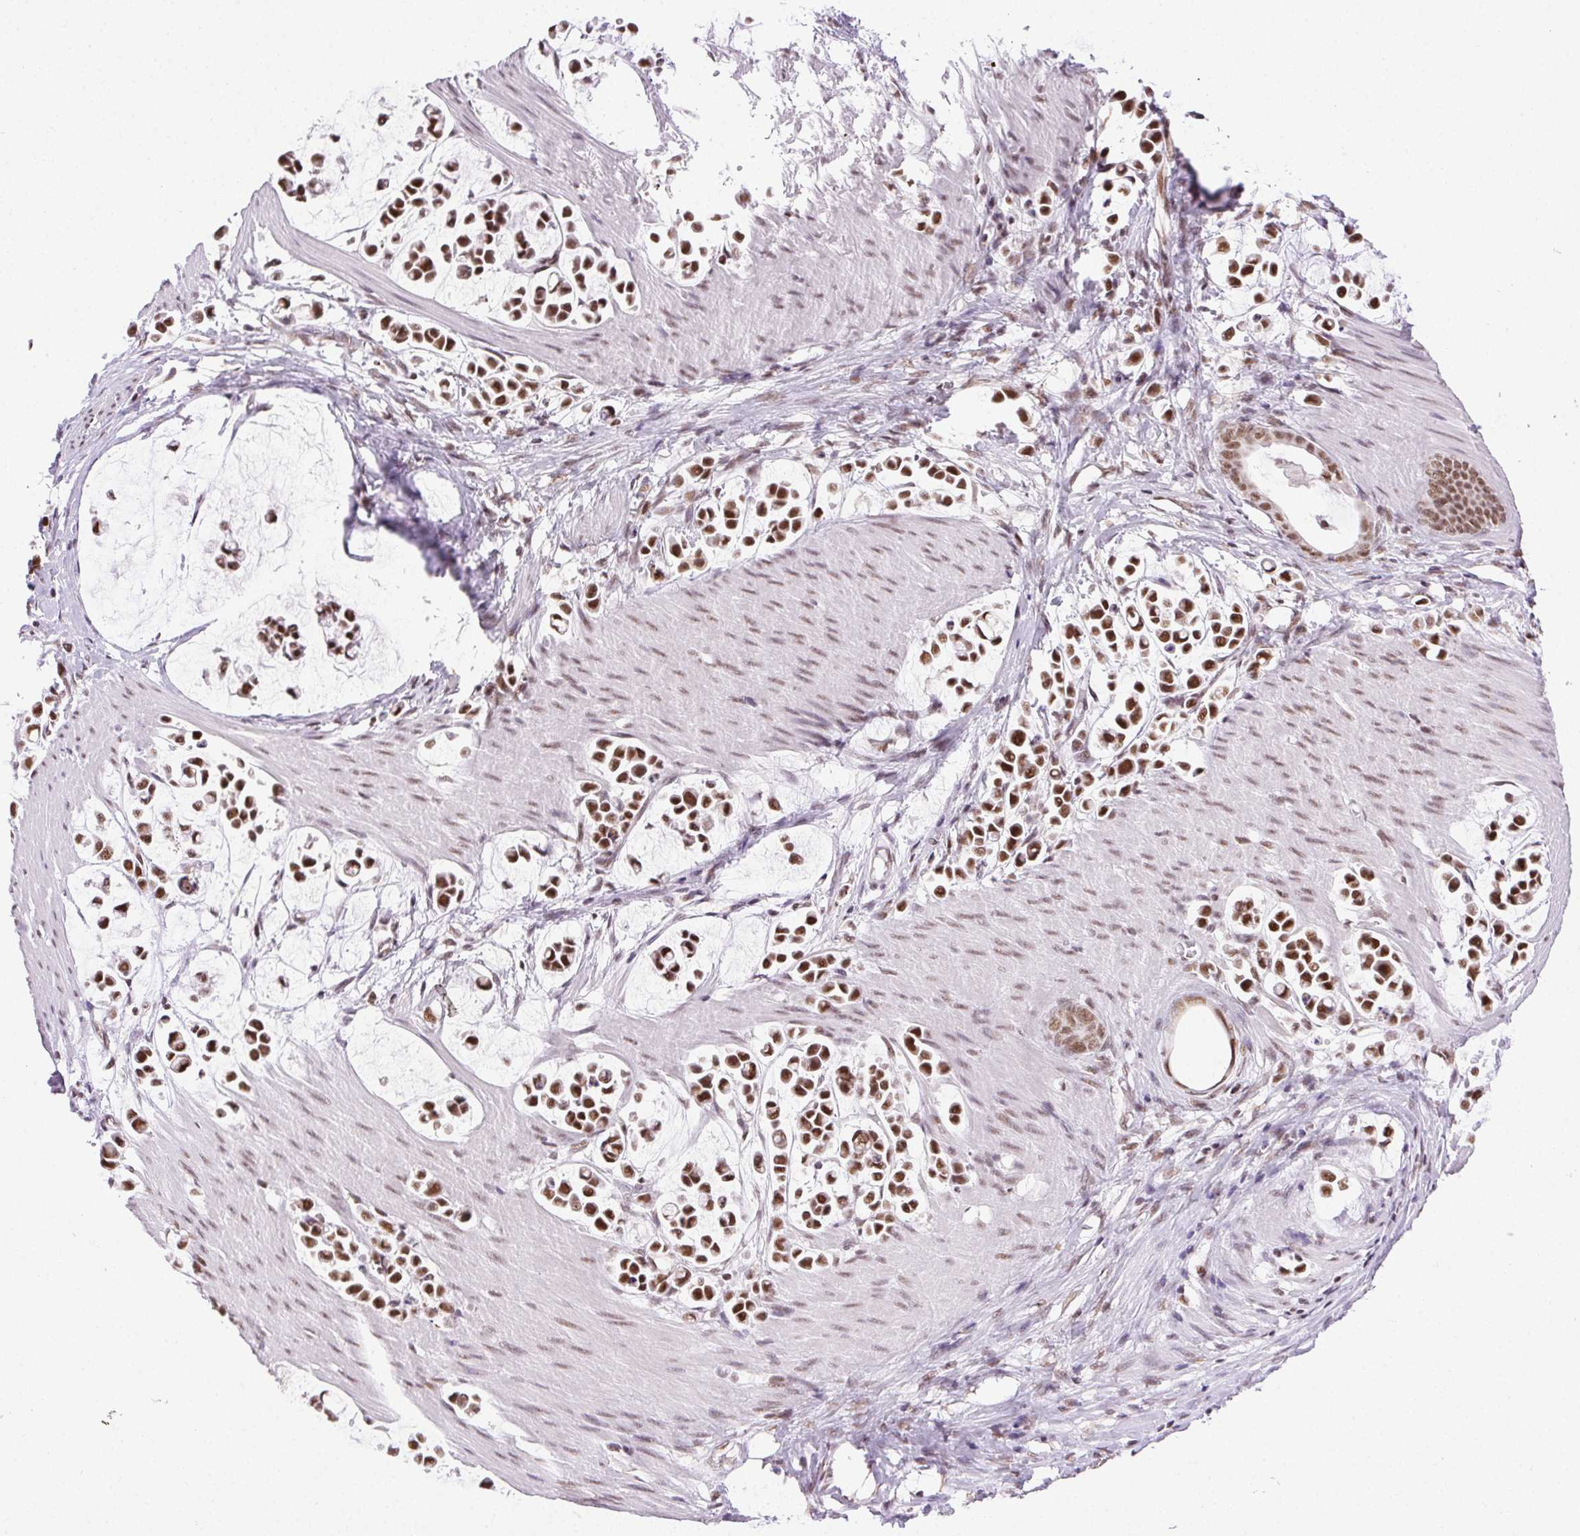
{"staining": {"intensity": "moderate", "quantity": ">75%", "location": "nuclear"}, "tissue": "stomach cancer", "cell_type": "Tumor cells", "image_type": "cancer", "snomed": [{"axis": "morphology", "description": "Adenocarcinoma, NOS"}, {"axis": "topography", "description": "Stomach"}], "caption": "Protein staining demonstrates moderate nuclear staining in about >75% of tumor cells in stomach cancer. The staining was performed using DAB (3,3'-diaminobenzidine), with brown indicating positive protein expression. Nuclei are stained blue with hematoxylin.", "gene": "TRA2B", "patient": {"sex": "male", "age": 82}}